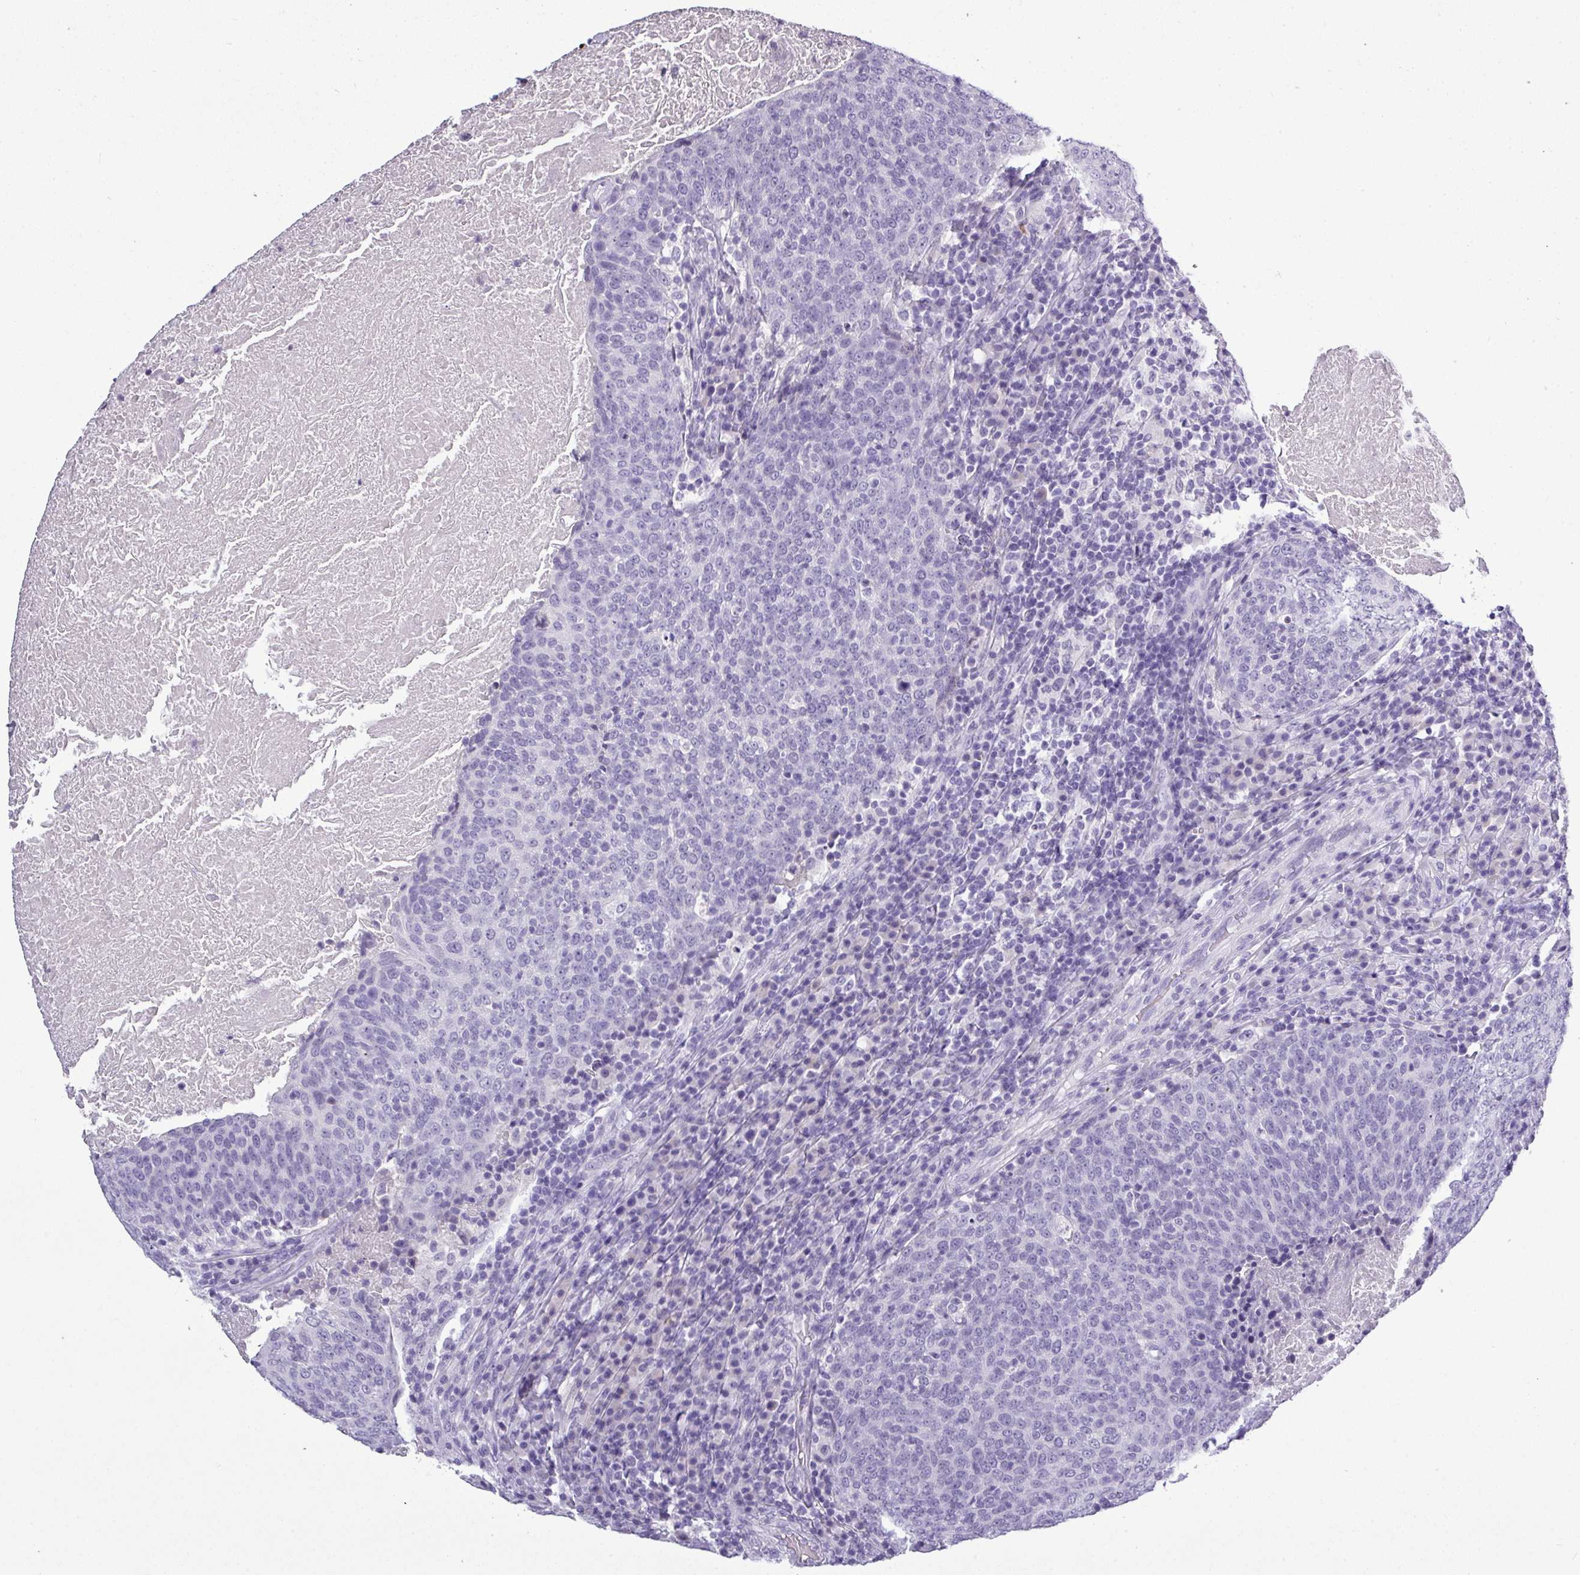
{"staining": {"intensity": "negative", "quantity": "none", "location": "none"}, "tissue": "head and neck cancer", "cell_type": "Tumor cells", "image_type": "cancer", "snomed": [{"axis": "morphology", "description": "Squamous cell carcinoma, NOS"}, {"axis": "morphology", "description": "Squamous cell carcinoma, metastatic, NOS"}, {"axis": "topography", "description": "Lymph node"}, {"axis": "topography", "description": "Head-Neck"}], "caption": "Tumor cells are negative for protein expression in human squamous cell carcinoma (head and neck).", "gene": "TMEM91", "patient": {"sex": "male", "age": 62}}